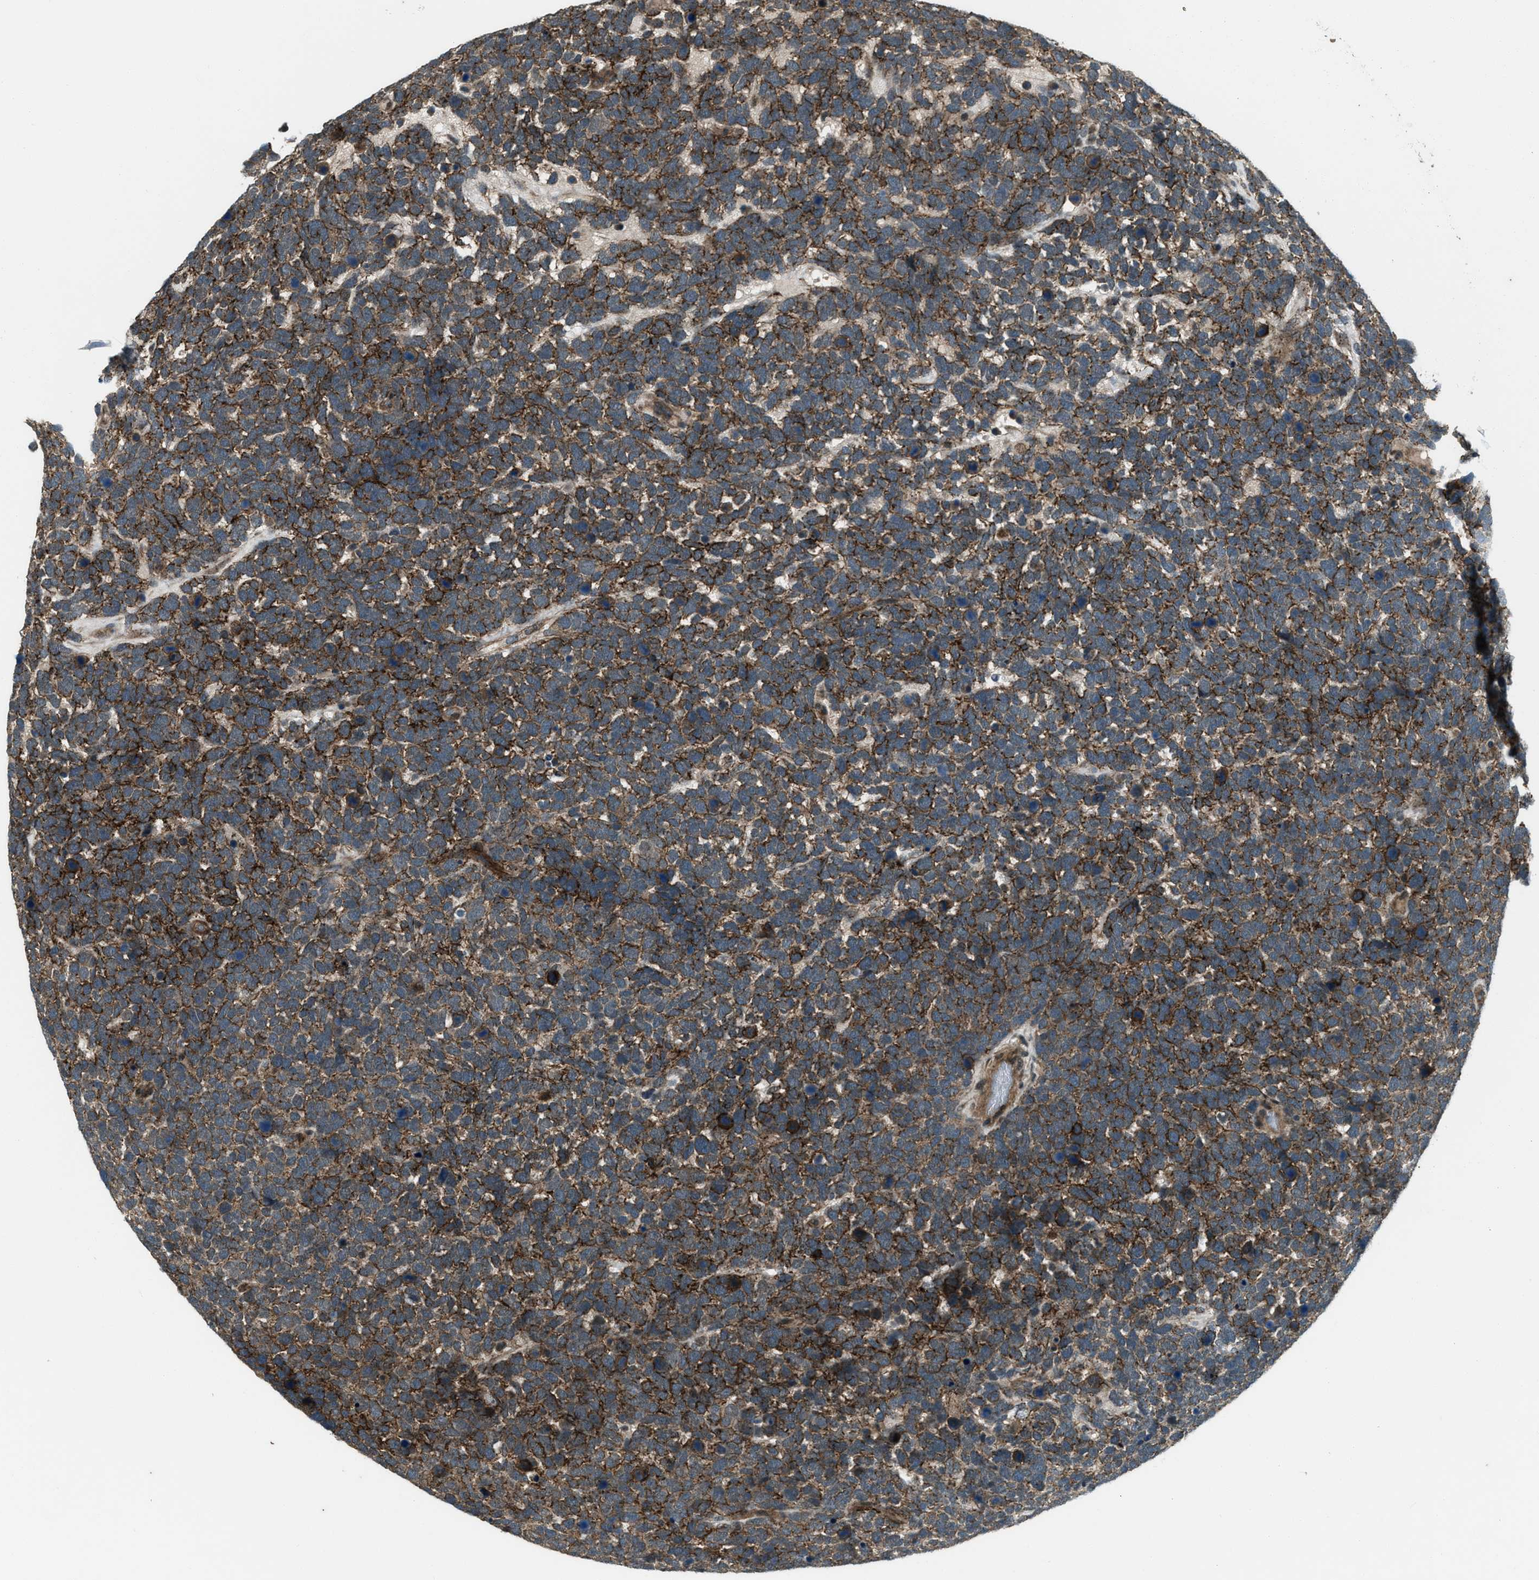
{"staining": {"intensity": "moderate", "quantity": ">75%", "location": "cytoplasmic/membranous"}, "tissue": "urothelial cancer", "cell_type": "Tumor cells", "image_type": "cancer", "snomed": [{"axis": "morphology", "description": "Urothelial carcinoma, High grade"}, {"axis": "topography", "description": "Urinary bladder"}], "caption": "Tumor cells display moderate cytoplasmic/membranous staining in about >75% of cells in urothelial cancer. (DAB (3,3'-diaminobenzidine) IHC with brightfield microscopy, high magnification).", "gene": "SVIL", "patient": {"sex": "female", "age": 82}}